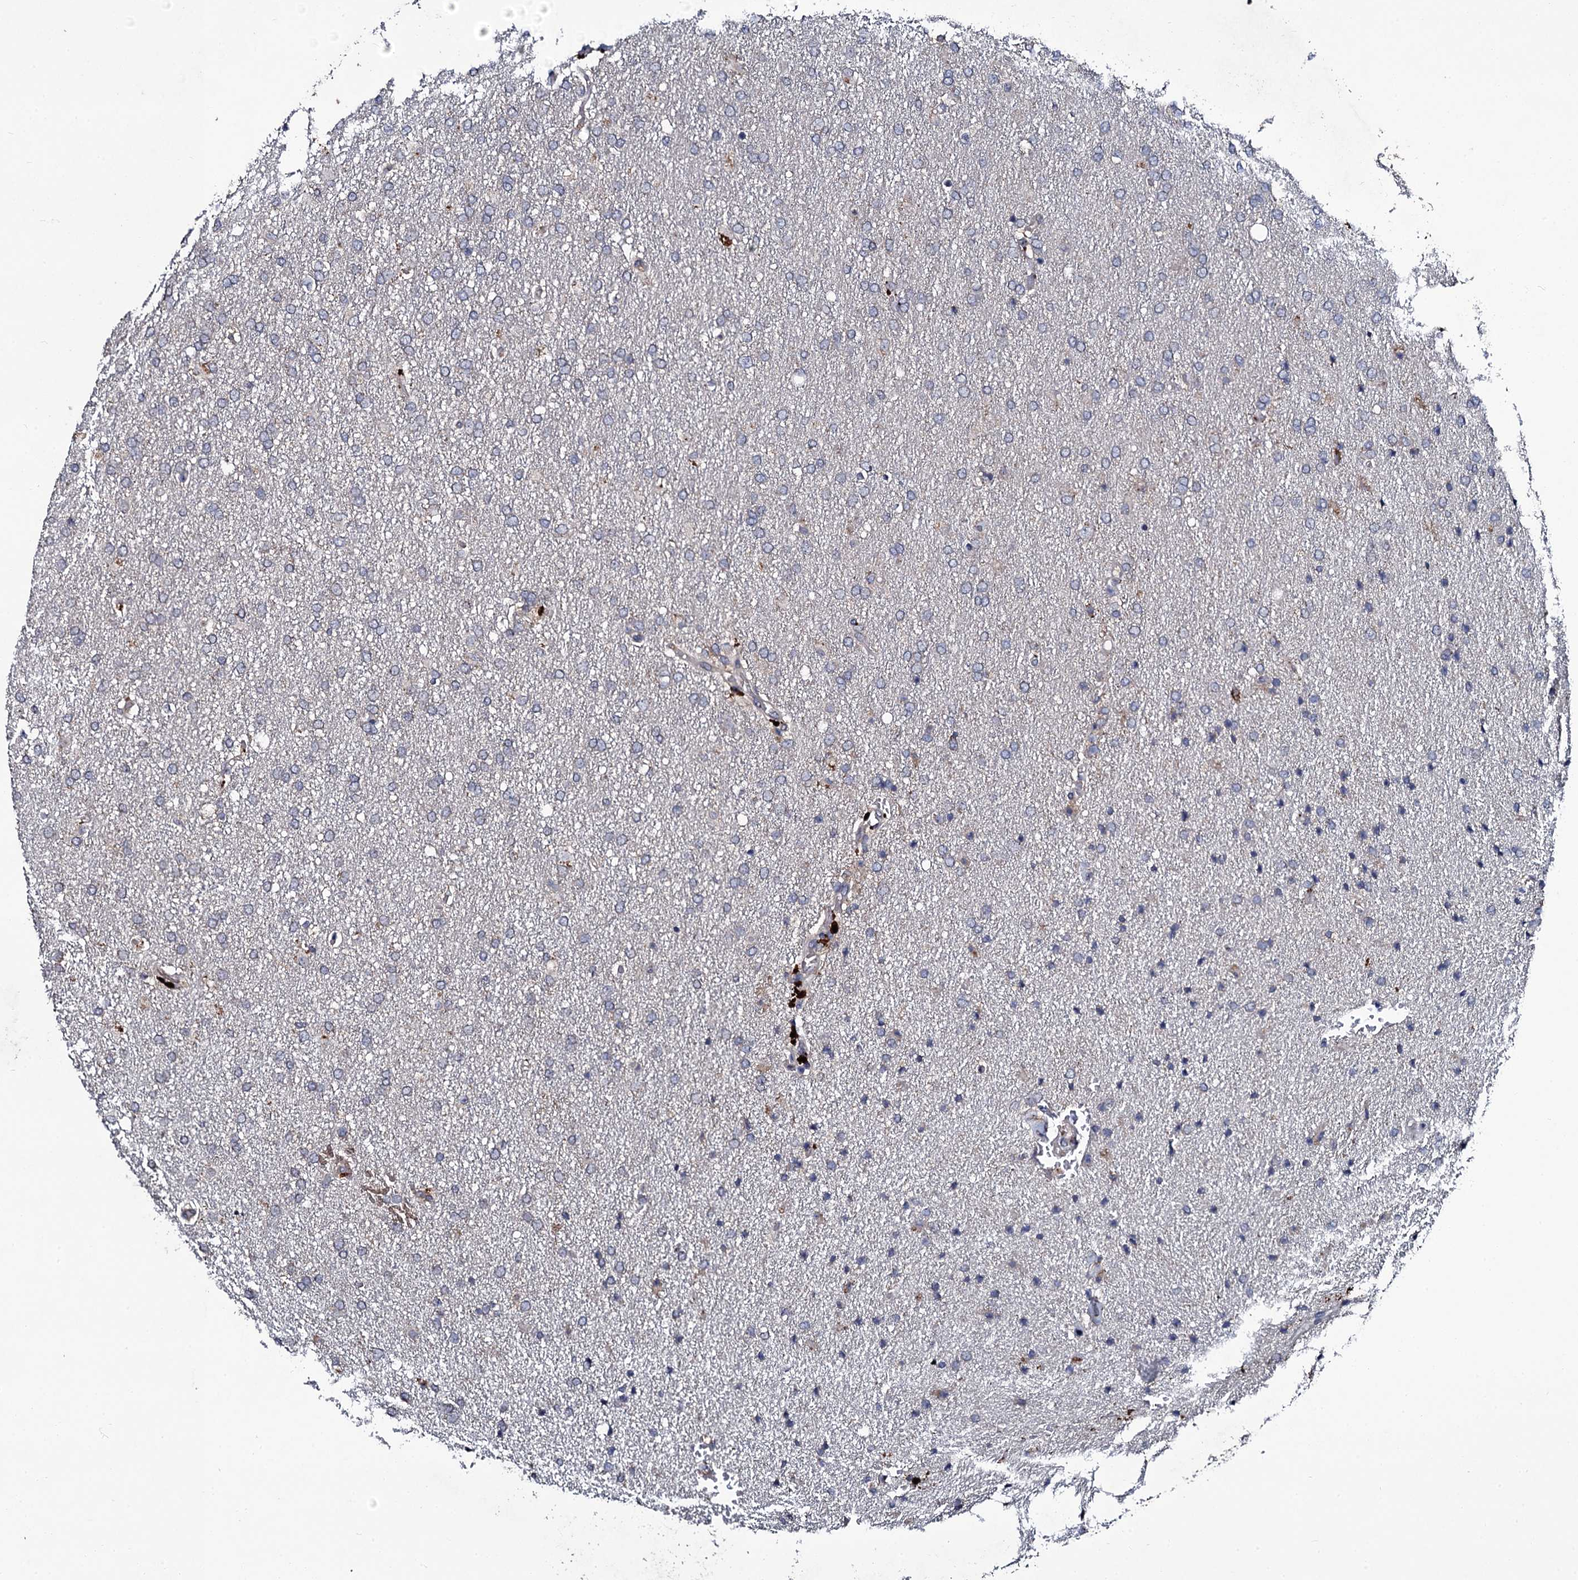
{"staining": {"intensity": "negative", "quantity": "none", "location": "none"}, "tissue": "glioma", "cell_type": "Tumor cells", "image_type": "cancer", "snomed": [{"axis": "morphology", "description": "Glioma, malignant, High grade"}, {"axis": "topography", "description": "Brain"}], "caption": "IHC histopathology image of glioma stained for a protein (brown), which demonstrates no staining in tumor cells. The staining was performed using DAB (3,3'-diaminobenzidine) to visualize the protein expression in brown, while the nuclei were stained in blue with hematoxylin (Magnification: 20x).", "gene": "LRRC28", "patient": {"sex": "male", "age": 72}}